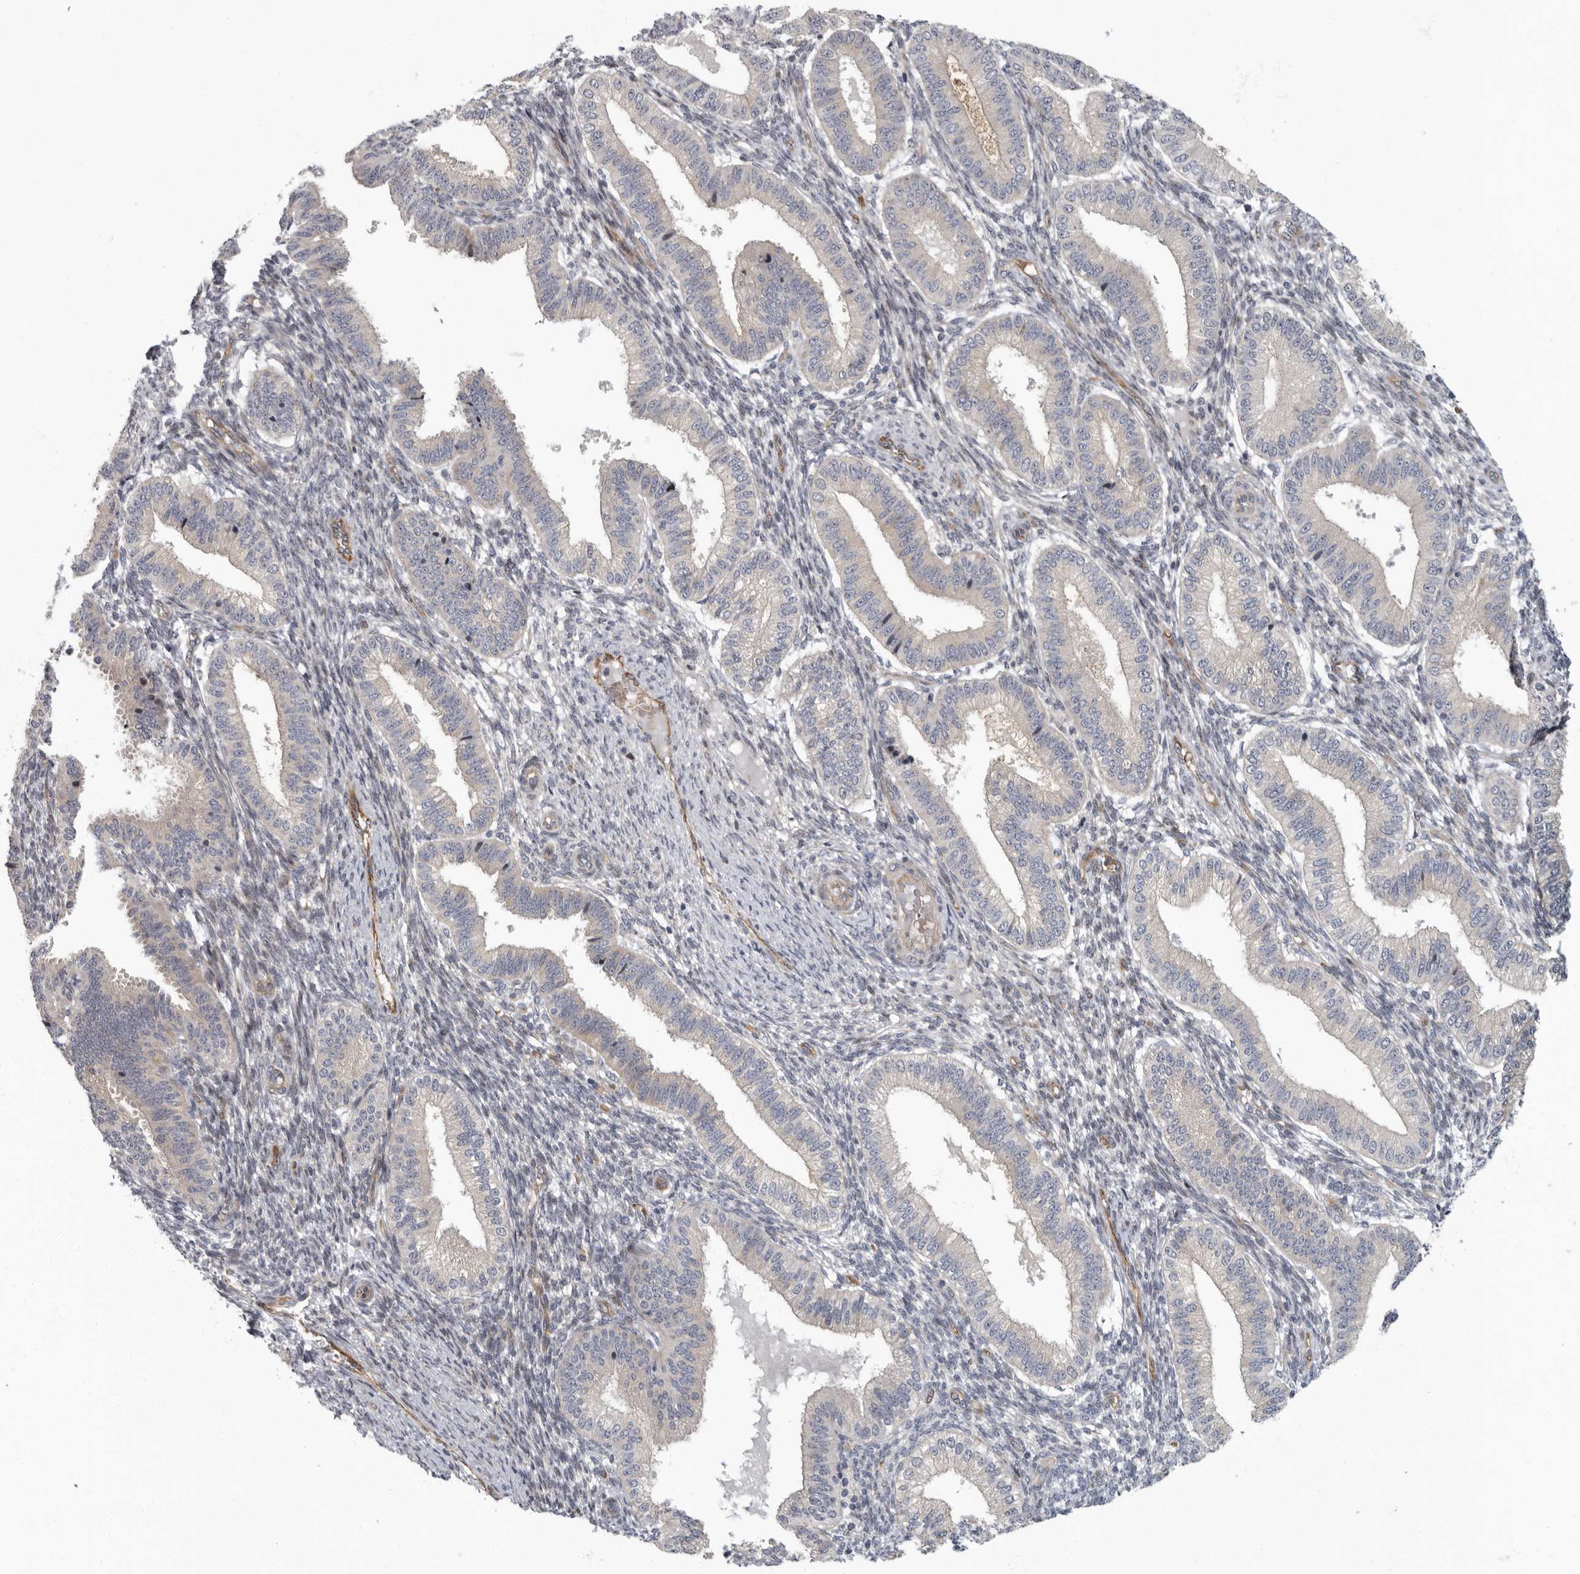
{"staining": {"intensity": "negative", "quantity": "none", "location": "none"}, "tissue": "endometrium", "cell_type": "Cells in endometrial stroma", "image_type": "normal", "snomed": [{"axis": "morphology", "description": "Normal tissue, NOS"}, {"axis": "topography", "description": "Endometrium"}], "caption": "A high-resolution histopathology image shows immunohistochemistry (IHC) staining of normal endometrium, which shows no significant expression in cells in endometrial stroma.", "gene": "PDCD11", "patient": {"sex": "female", "age": 39}}